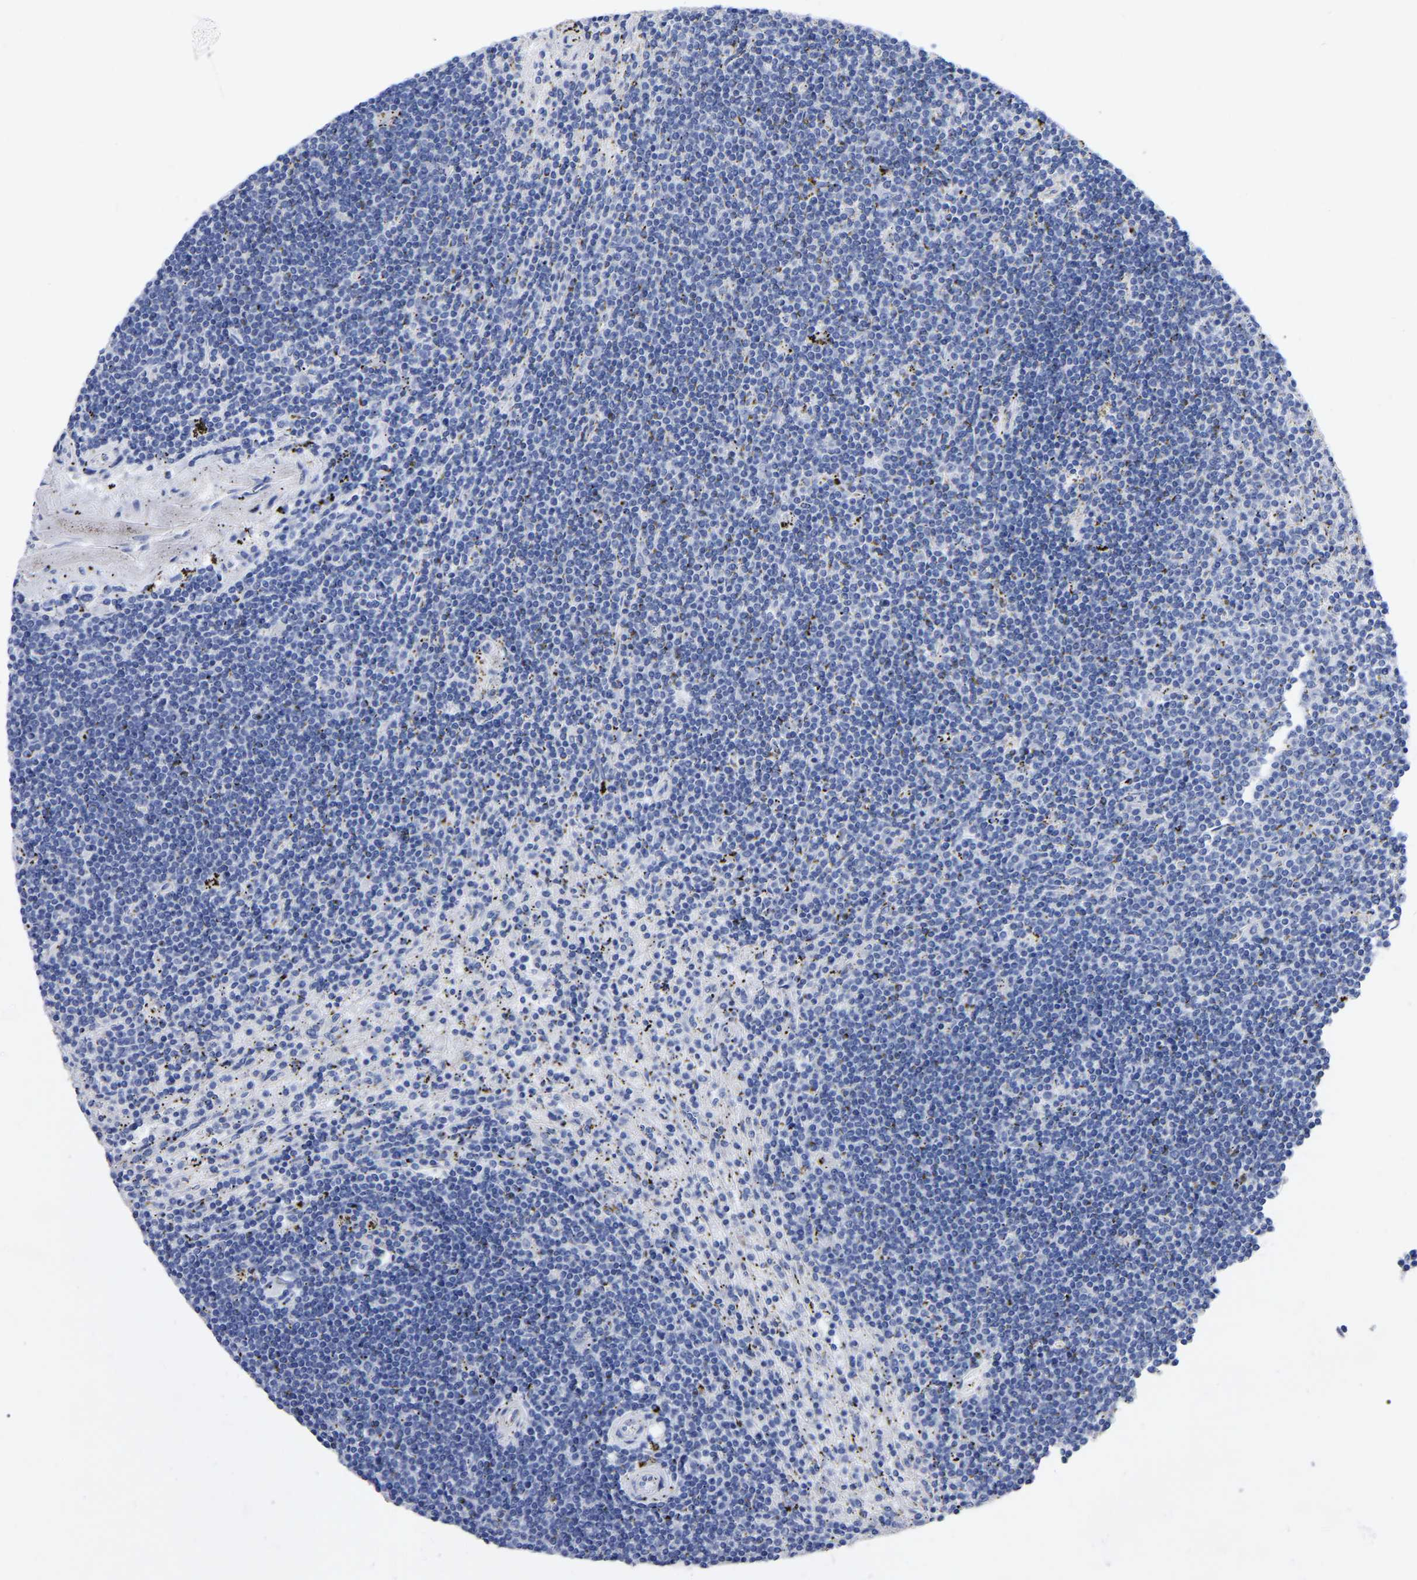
{"staining": {"intensity": "negative", "quantity": "none", "location": "none"}, "tissue": "lymphoma", "cell_type": "Tumor cells", "image_type": "cancer", "snomed": [{"axis": "morphology", "description": "Malignant lymphoma, non-Hodgkin's type, Low grade"}, {"axis": "topography", "description": "Spleen"}], "caption": "Tumor cells are negative for protein expression in human lymphoma.", "gene": "ANXA13", "patient": {"sex": "male", "age": 76}}